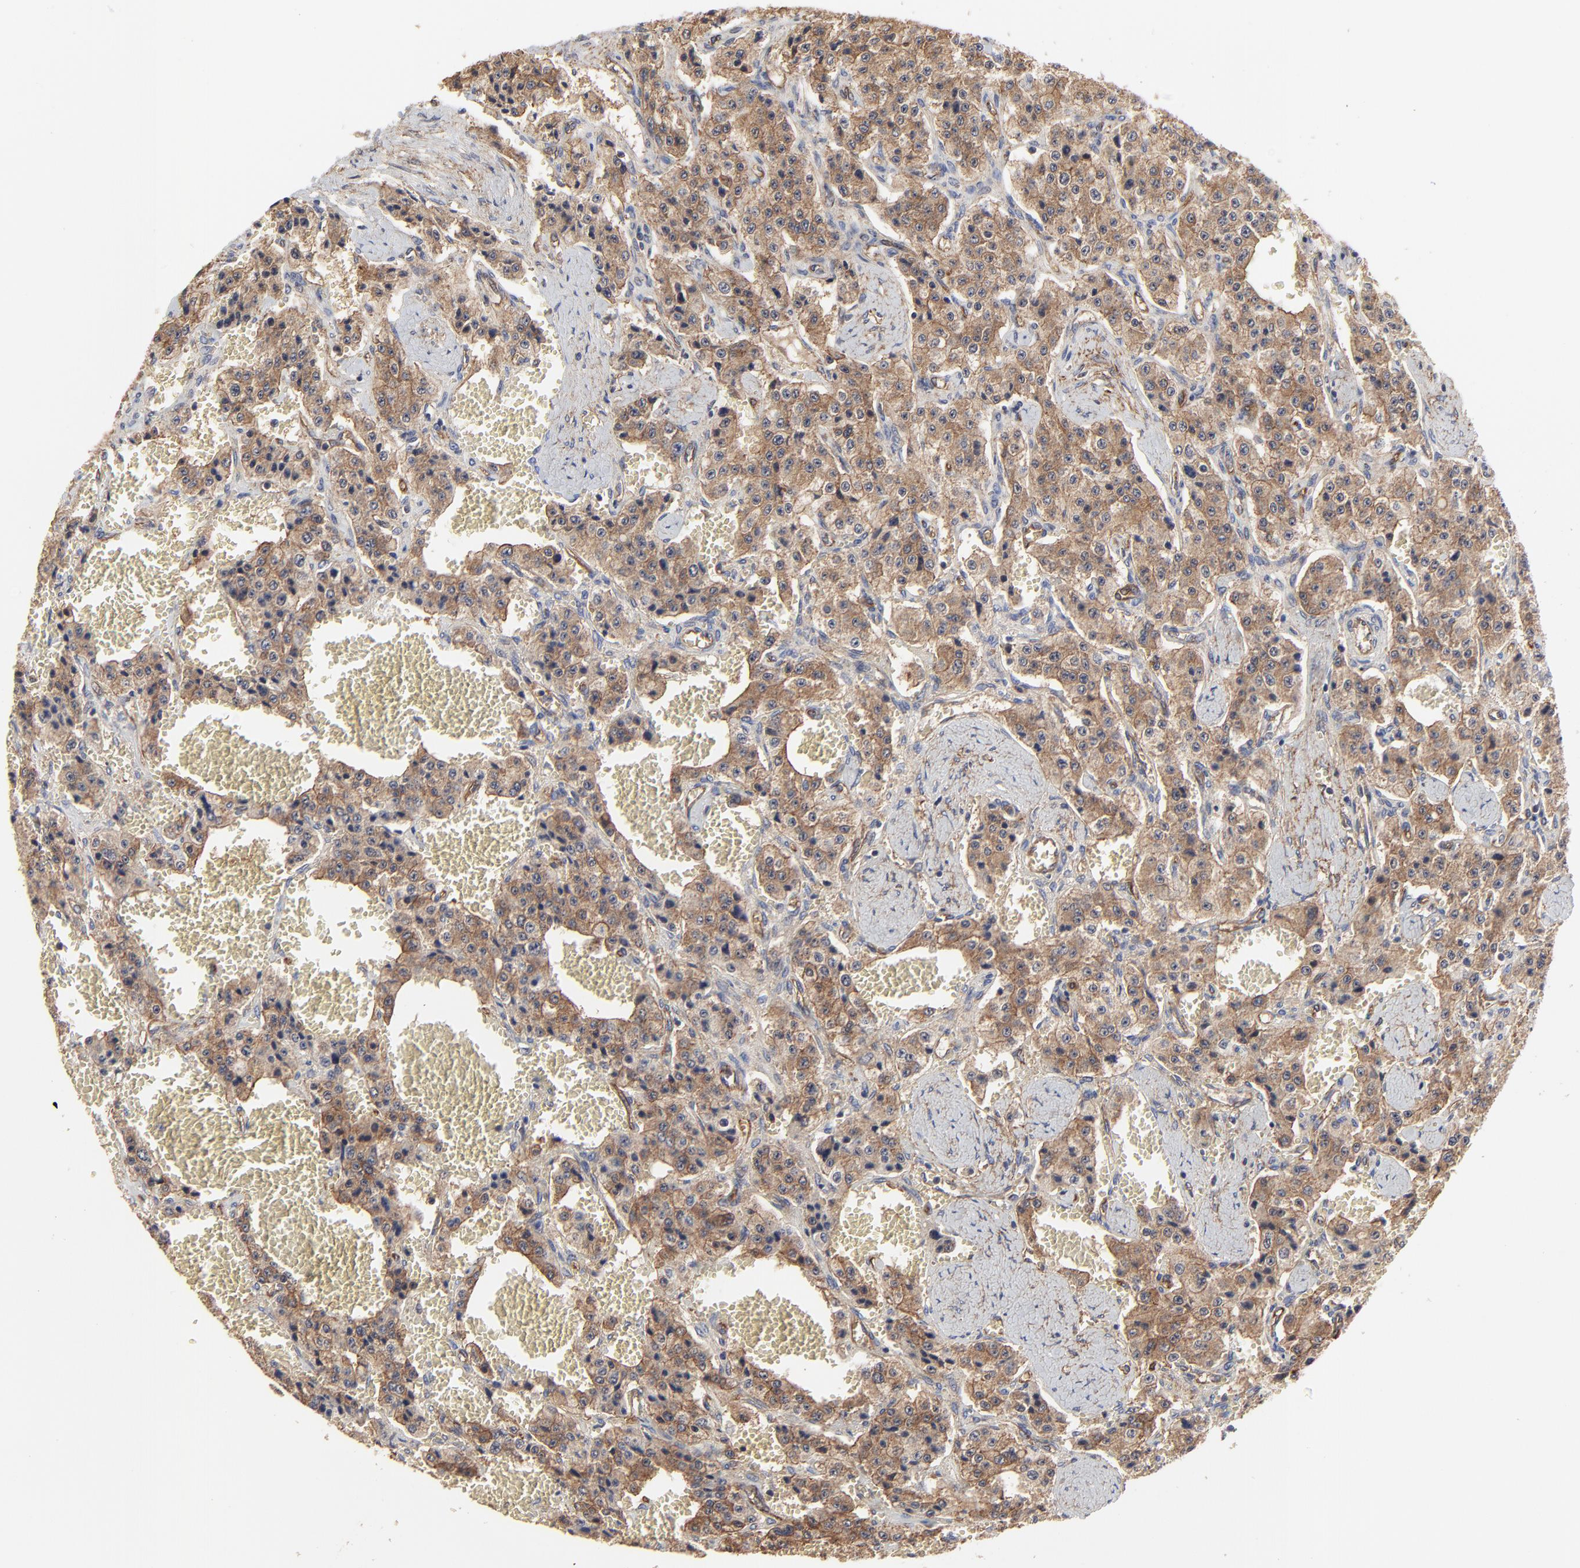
{"staining": {"intensity": "moderate", "quantity": ">75%", "location": "cytoplasmic/membranous"}, "tissue": "carcinoid", "cell_type": "Tumor cells", "image_type": "cancer", "snomed": [{"axis": "morphology", "description": "Carcinoid, malignant, NOS"}, {"axis": "topography", "description": "Small intestine"}], "caption": "High-magnification brightfield microscopy of malignant carcinoid stained with DAB (3,3'-diaminobenzidine) (brown) and counterstained with hematoxylin (blue). tumor cells exhibit moderate cytoplasmic/membranous positivity is present in approximately>75% of cells.", "gene": "ARMT1", "patient": {"sex": "male", "age": 52}}